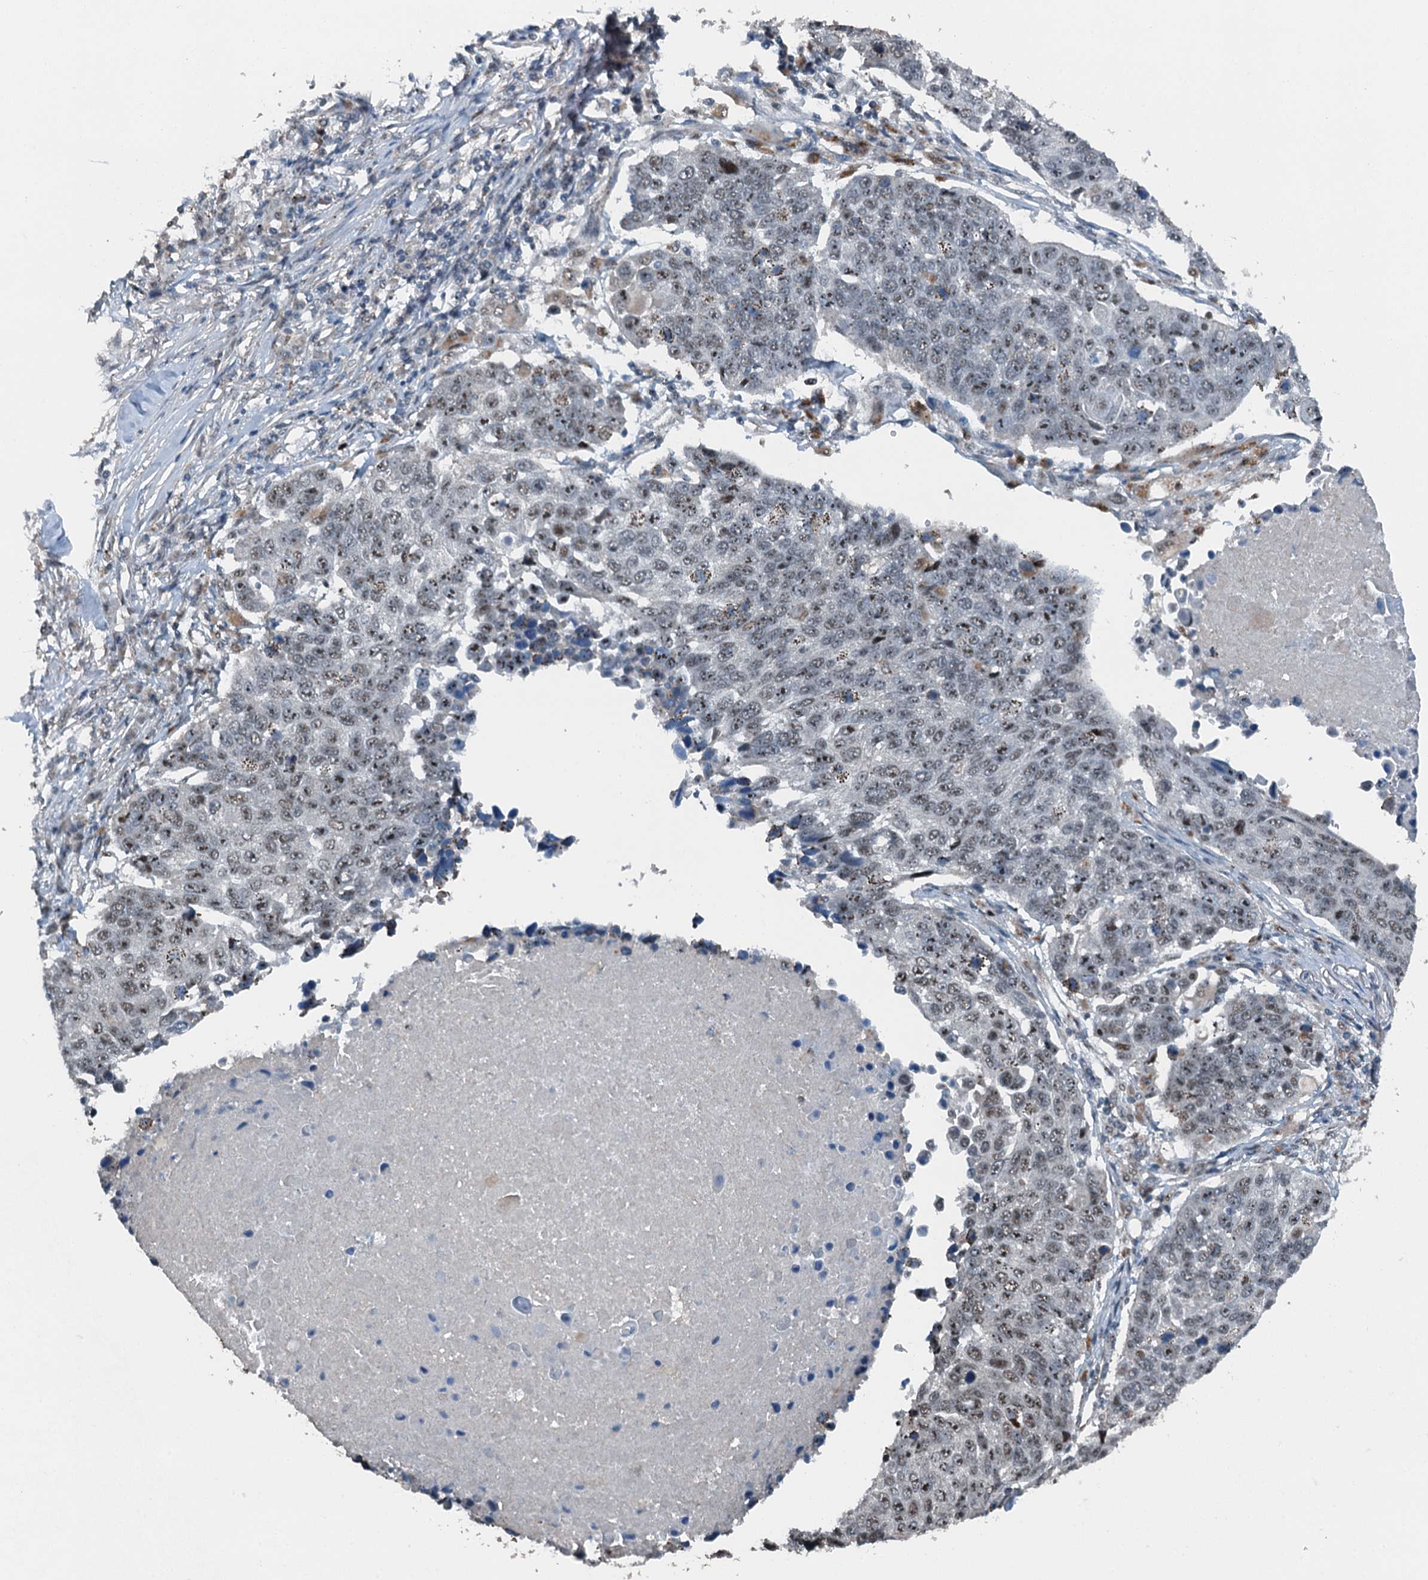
{"staining": {"intensity": "weak", "quantity": "25%-75%", "location": "nuclear"}, "tissue": "lung cancer", "cell_type": "Tumor cells", "image_type": "cancer", "snomed": [{"axis": "morphology", "description": "Squamous cell carcinoma, NOS"}, {"axis": "topography", "description": "Lung"}], "caption": "The micrograph reveals immunohistochemical staining of squamous cell carcinoma (lung). There is weak nuclear positivity is seen in approximately 25%-75% of tumor cells.", "gene": "BMERB1", "patient": {"sex": "male", "age": 66}}